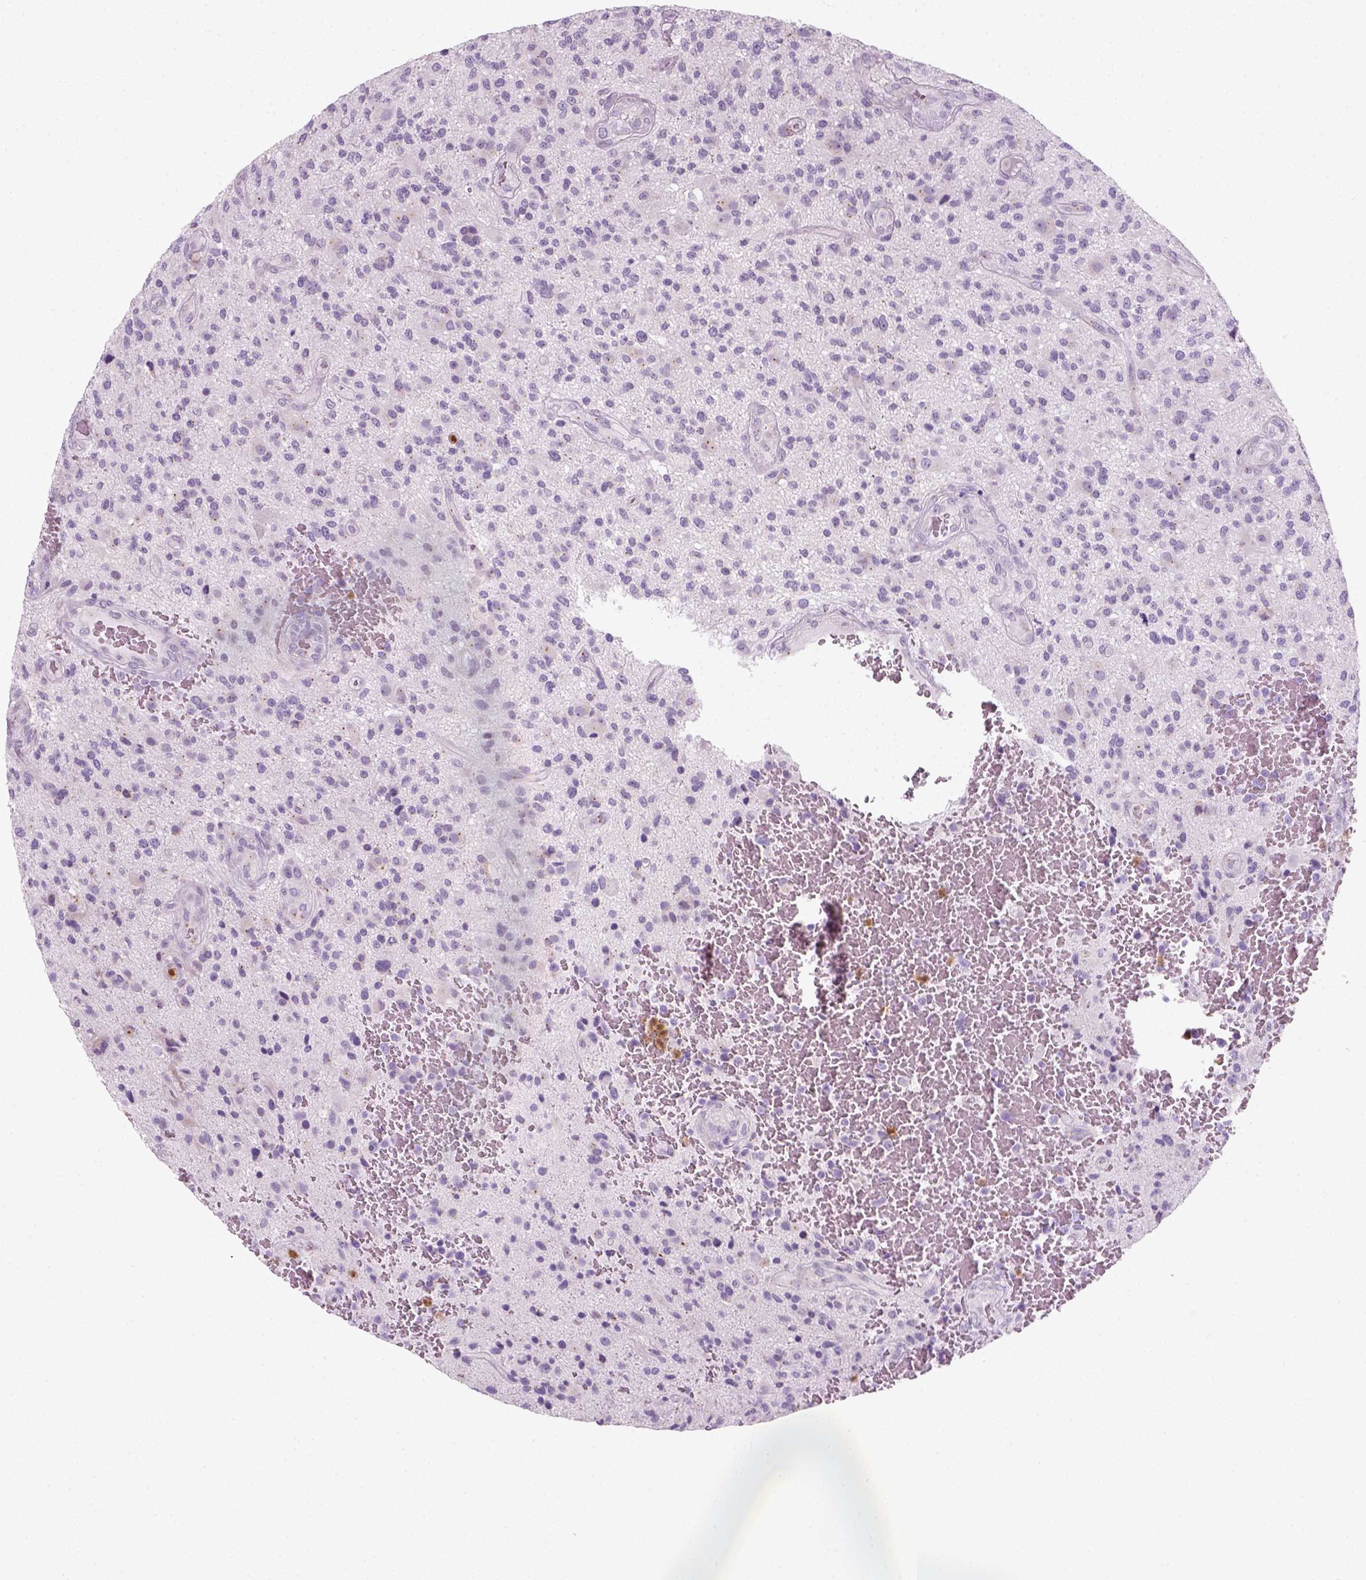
{"staining": {"intensity": "negative", "quantity": "none", "location": "none"}, "tissue": "glioma", "cell_type": "Tumor cells", "image_type": "cancer", "snomed": [{"axis": "morphology", "description": "Glioma, malignant, High grade"}, {"axis": "topography", "description": "Brain"}], "caption": "Immunohistochemical staining of human glioma demonstrates no significant expression in tumor cells.", "gene": "IL4", "patient": {"sex": "male", "age": 47}}